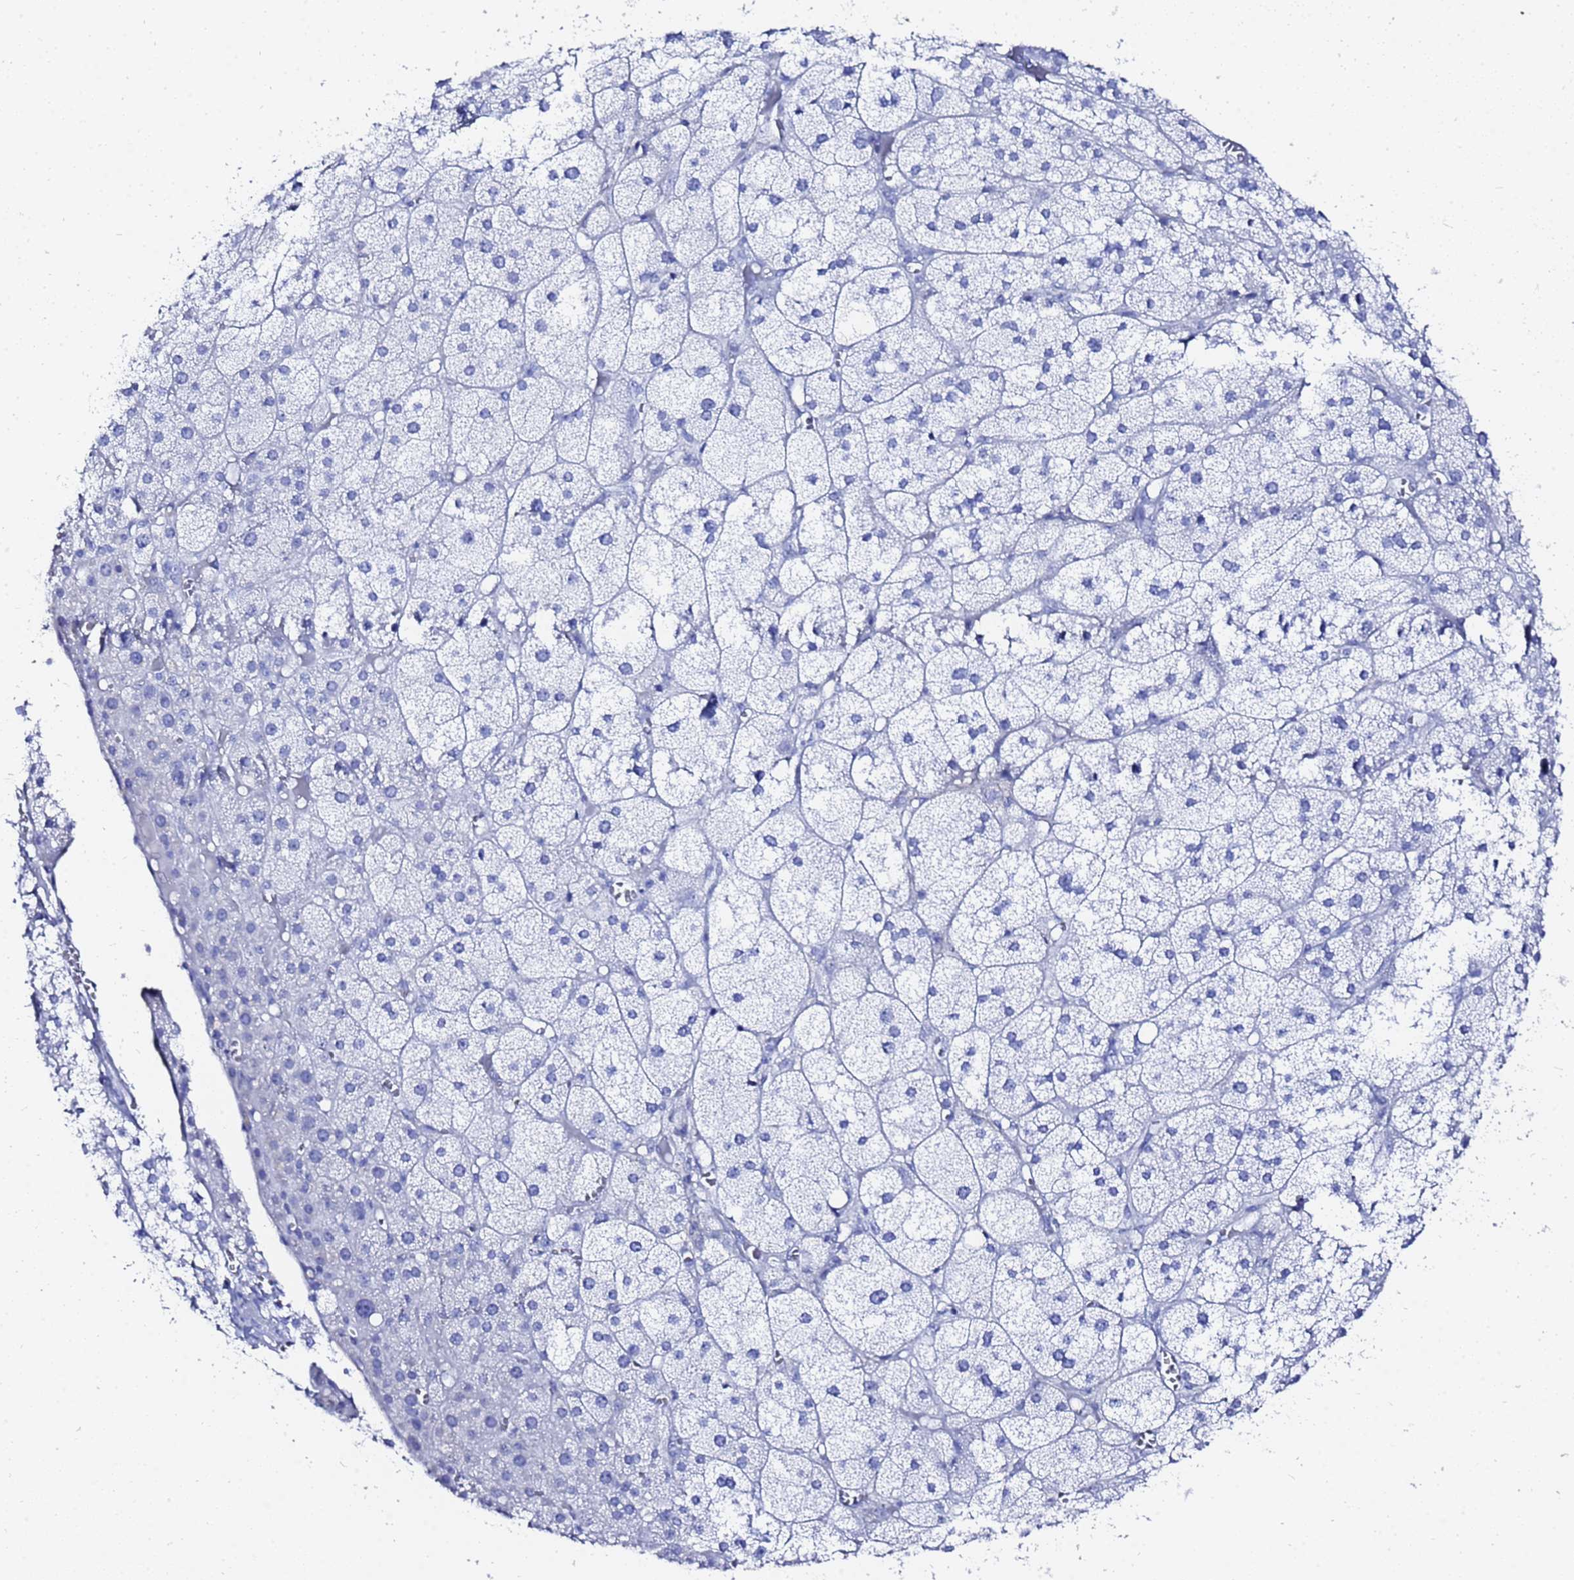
{"staining": {"intensity": "negative", "quantity": "none", "location": "none"}, "tissue": "adrenal gland", "cell_type": "Glandular cells", "image_type": "normal", "snomed": [{"axis": "morphology", "description": "Normal tissue, NOS"}, {"axis": "topography", "description": "Adrenal gland"}], "caption": "Human adrenal gland stained for a protein using immunohistochemistry (IHC) reveals no positivity in glandular cells.", "gene": "GGT1", "patient": {"sex": "female", "age": 61}}